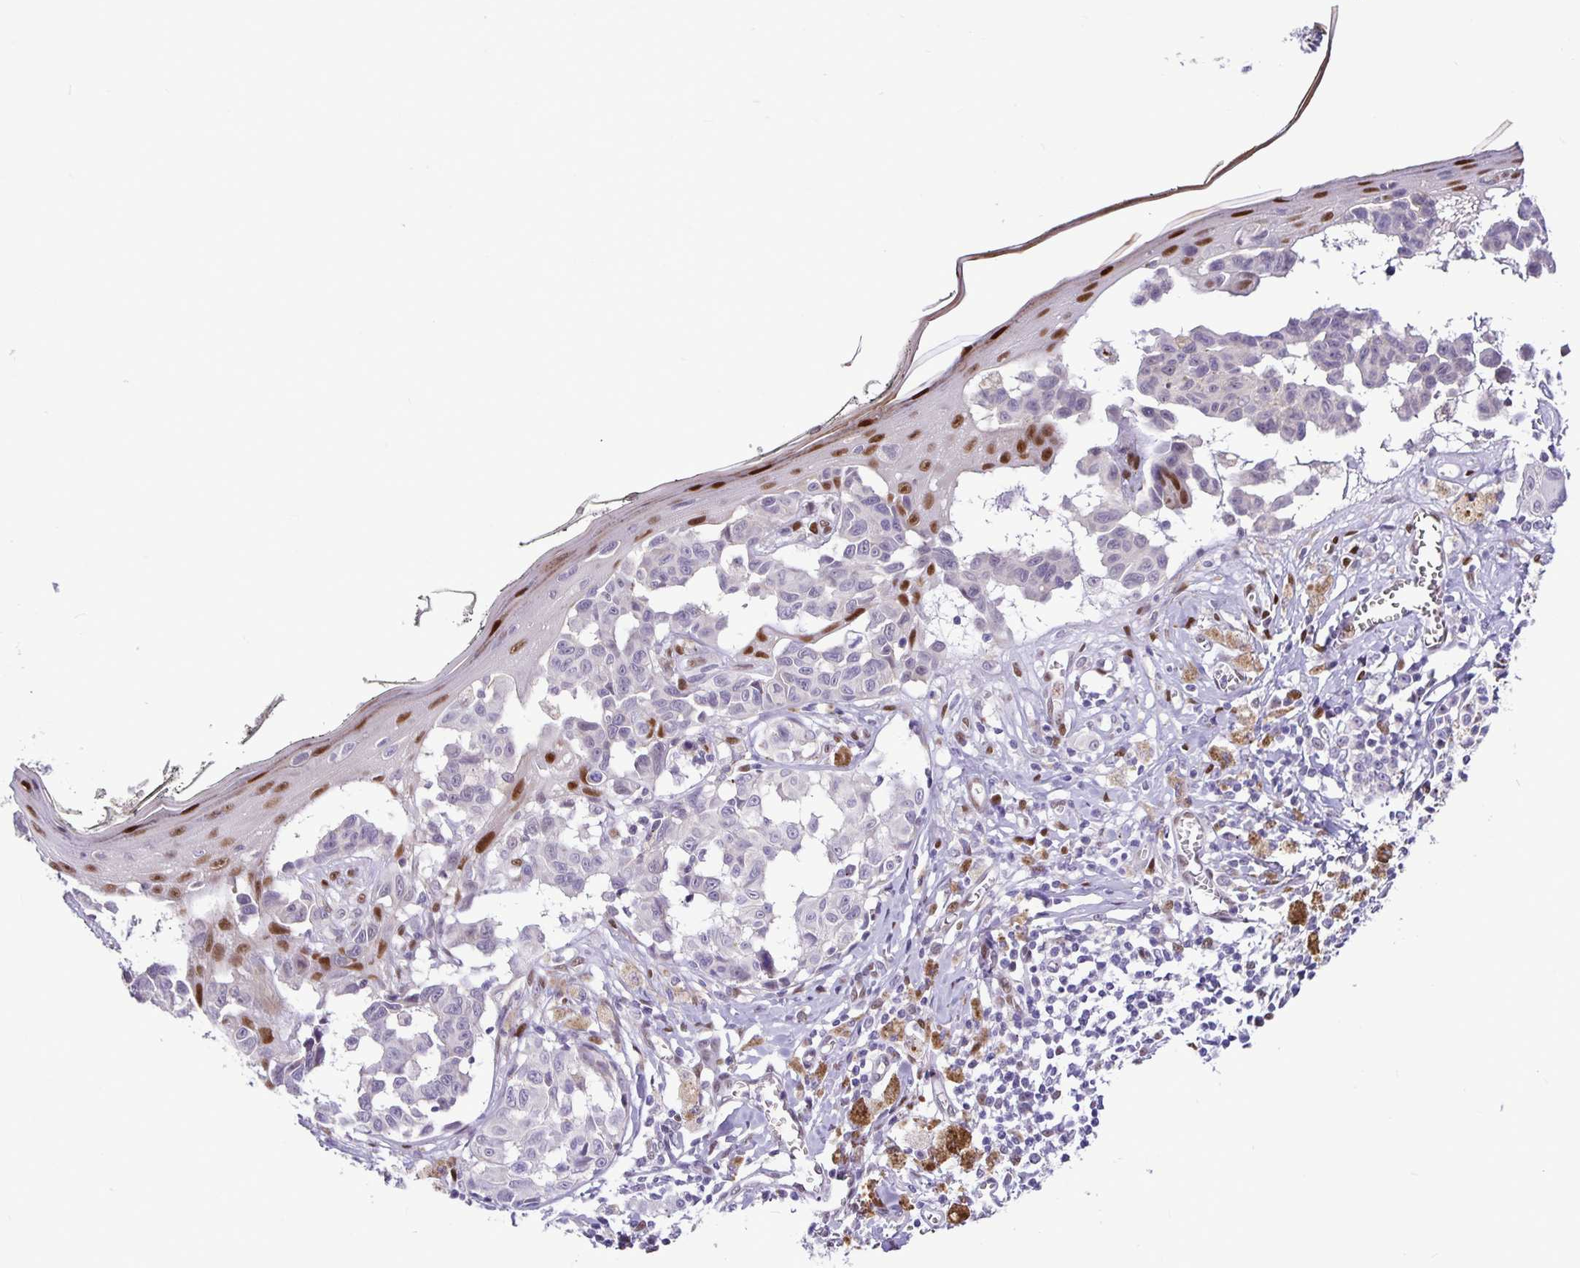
{"staining": {"intensity": "negative", "quantity": "none", "location": "none"}, "tissue": "melanoma", "cell_type": "Tumor cells", "image_type": "cancer", "snomed": [{"axis": "morphology", "description": "Malignant melanoma, NOS"}, {"axis": "topography", "description": "Skin"}], "caption": "Immunohistochemistry (IHC) micrograph of neoplastic tissue: human melanoma stained with DAB shows no significant protein staining in tumor cells. Brightfield microscopy of immunohistochemistry (IHC) stained with DAB (3,3'-diaminobenzidine) (brown) and hematoxylin (blue), captured at high magnification.", "gene": "FOSL2", "patient": {"sex": "female", "age": 43}}